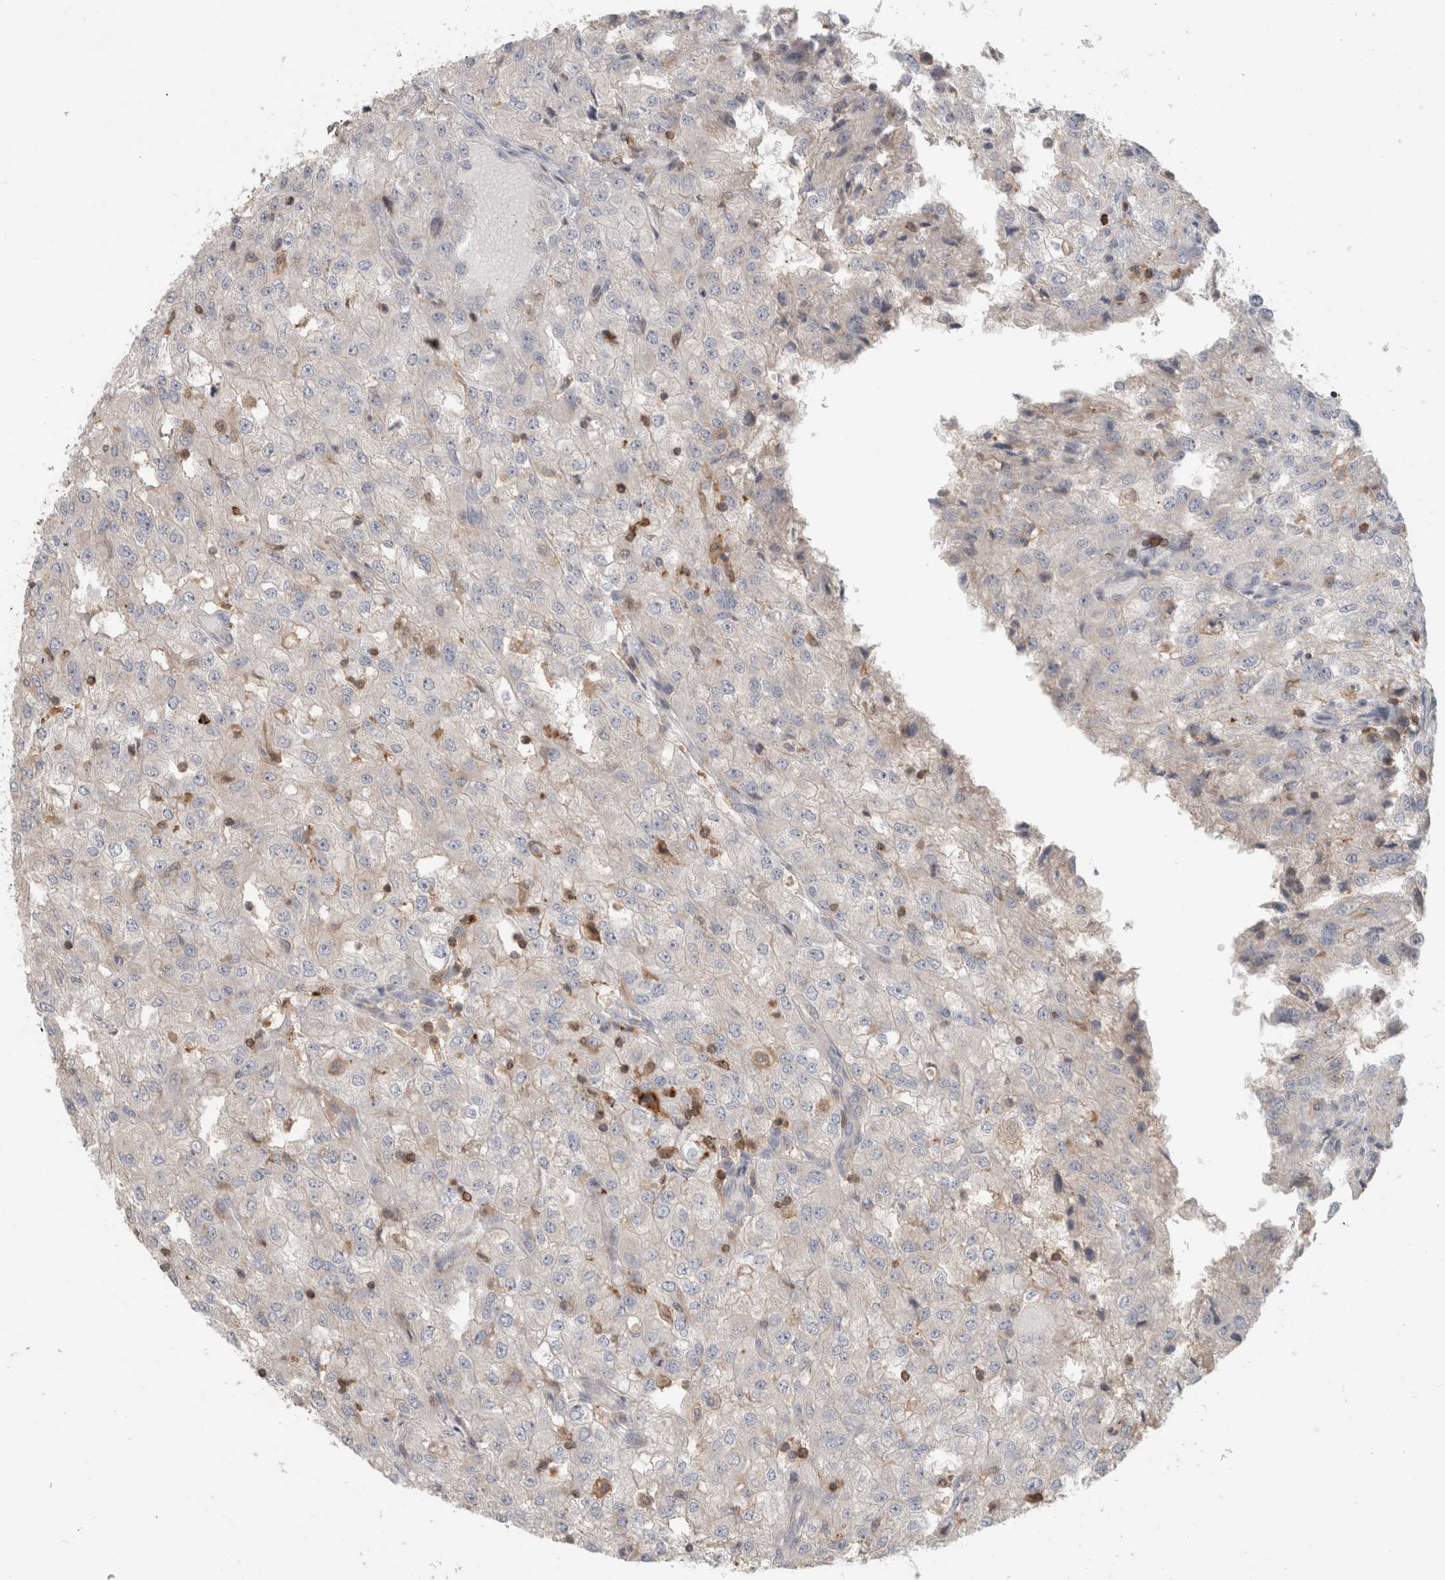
{"staining": {"intensity": "negative", "quantity": "none", "location": "none"}, "tissue": "renal cancer", "cell_type": "Tumor cells", "image_type": "cancer", "snomed": [{"axis": "morphology", "description": "Adenocarcinoma, NOS"}, {"axis": "topography", "description": "Kidney"}], "caption": "A photomicrograph of human renal adenocarcinoma is negative for staining in tumor cells.", "gene": "GFRA2", "patient": {"sex": "female", "age": 54}}